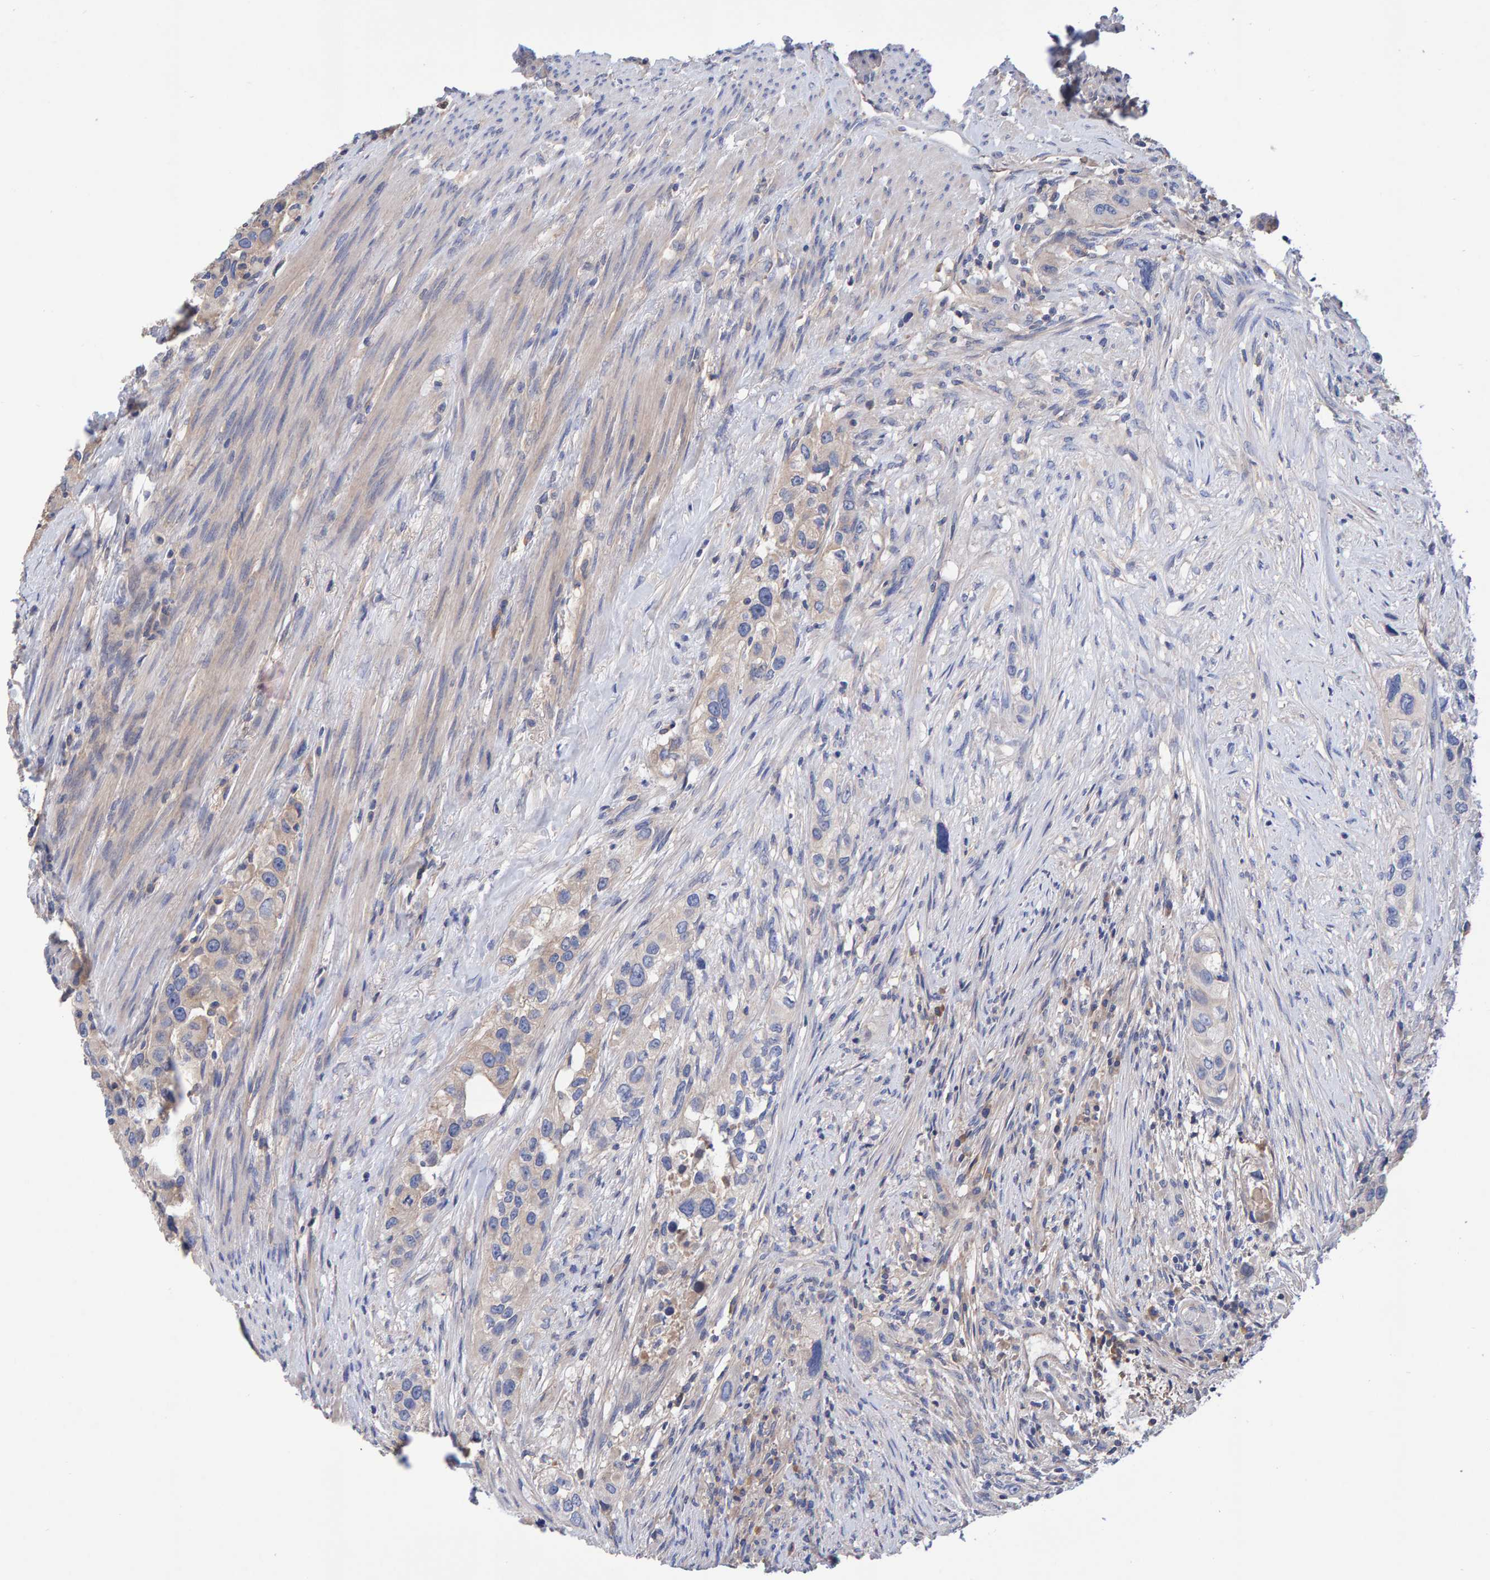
{"staining": {"intensity": "negative", "quantity": "none", "location": "none"}, "tissue": "urothelial cancer", "cell_type": "Tumor cells", "image_type": "cancer", "snomed": [{"axis": "morphology", "description": "Urothelial carcinoma, High grade"}, {"axis": "topography", "description": "Urinary bladder"}], "caption": "The photomicrograph displays no significant expression in tumor cells of urothelial cancer.", "gene": "EFR3A", "patient": {"sex": "female", "age": 80}}